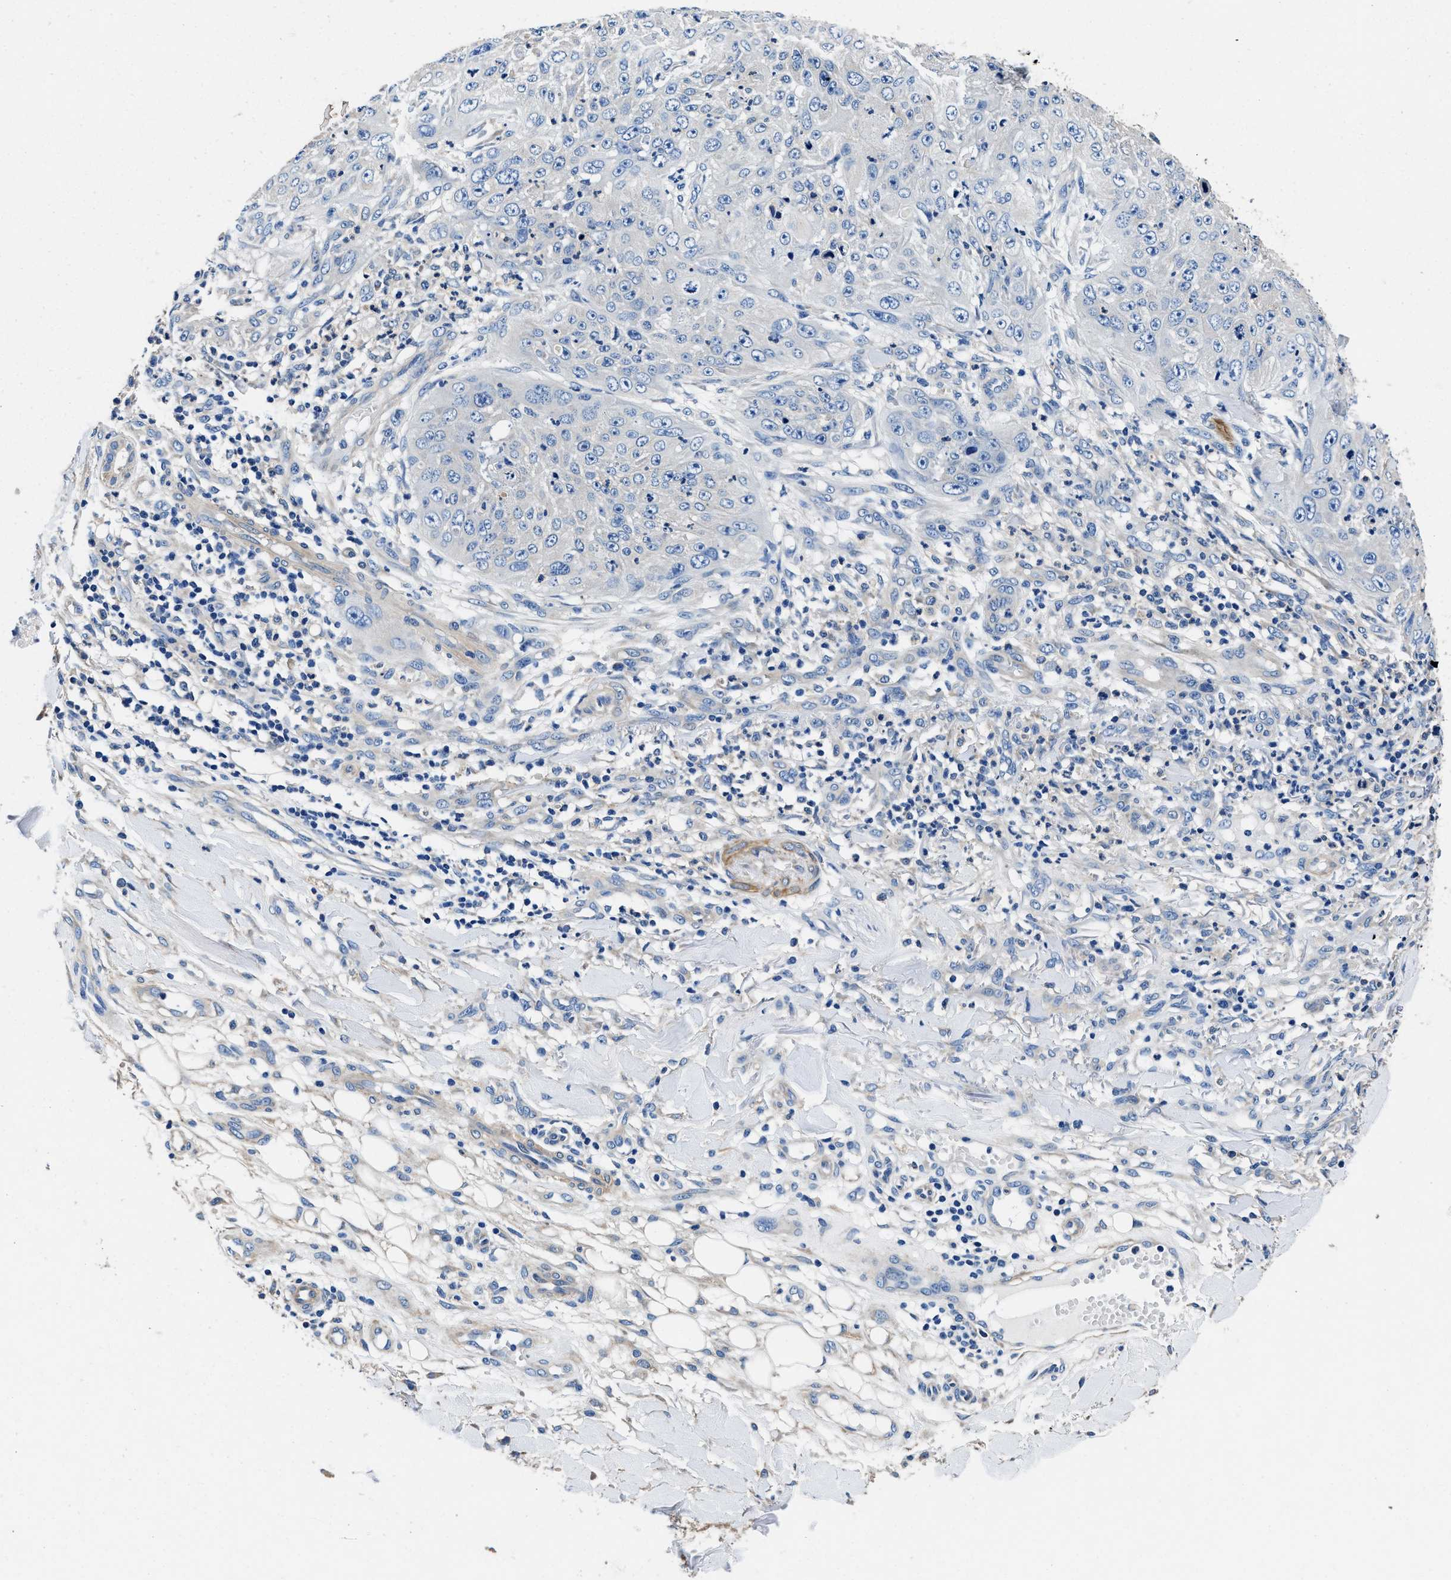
{"staining": {"intensity": "negative", "quantity": "none", "location": "none"}, "tissue": "skin cancer", "cell_type": "Tumor cells", "image_type": "cancer", "snomed": [{"axis": "morphology", "description": "Squamous cell carcinoma, NOS"}, {"axis": "topography", "description": "Skin"}], "caption": "Immunohistochemical staining of squamous cell carcinoma (skin) shows no significant staining in tumor cells.", "gene": "NEU1", "patient": {"sex": "female", "age": 80}}